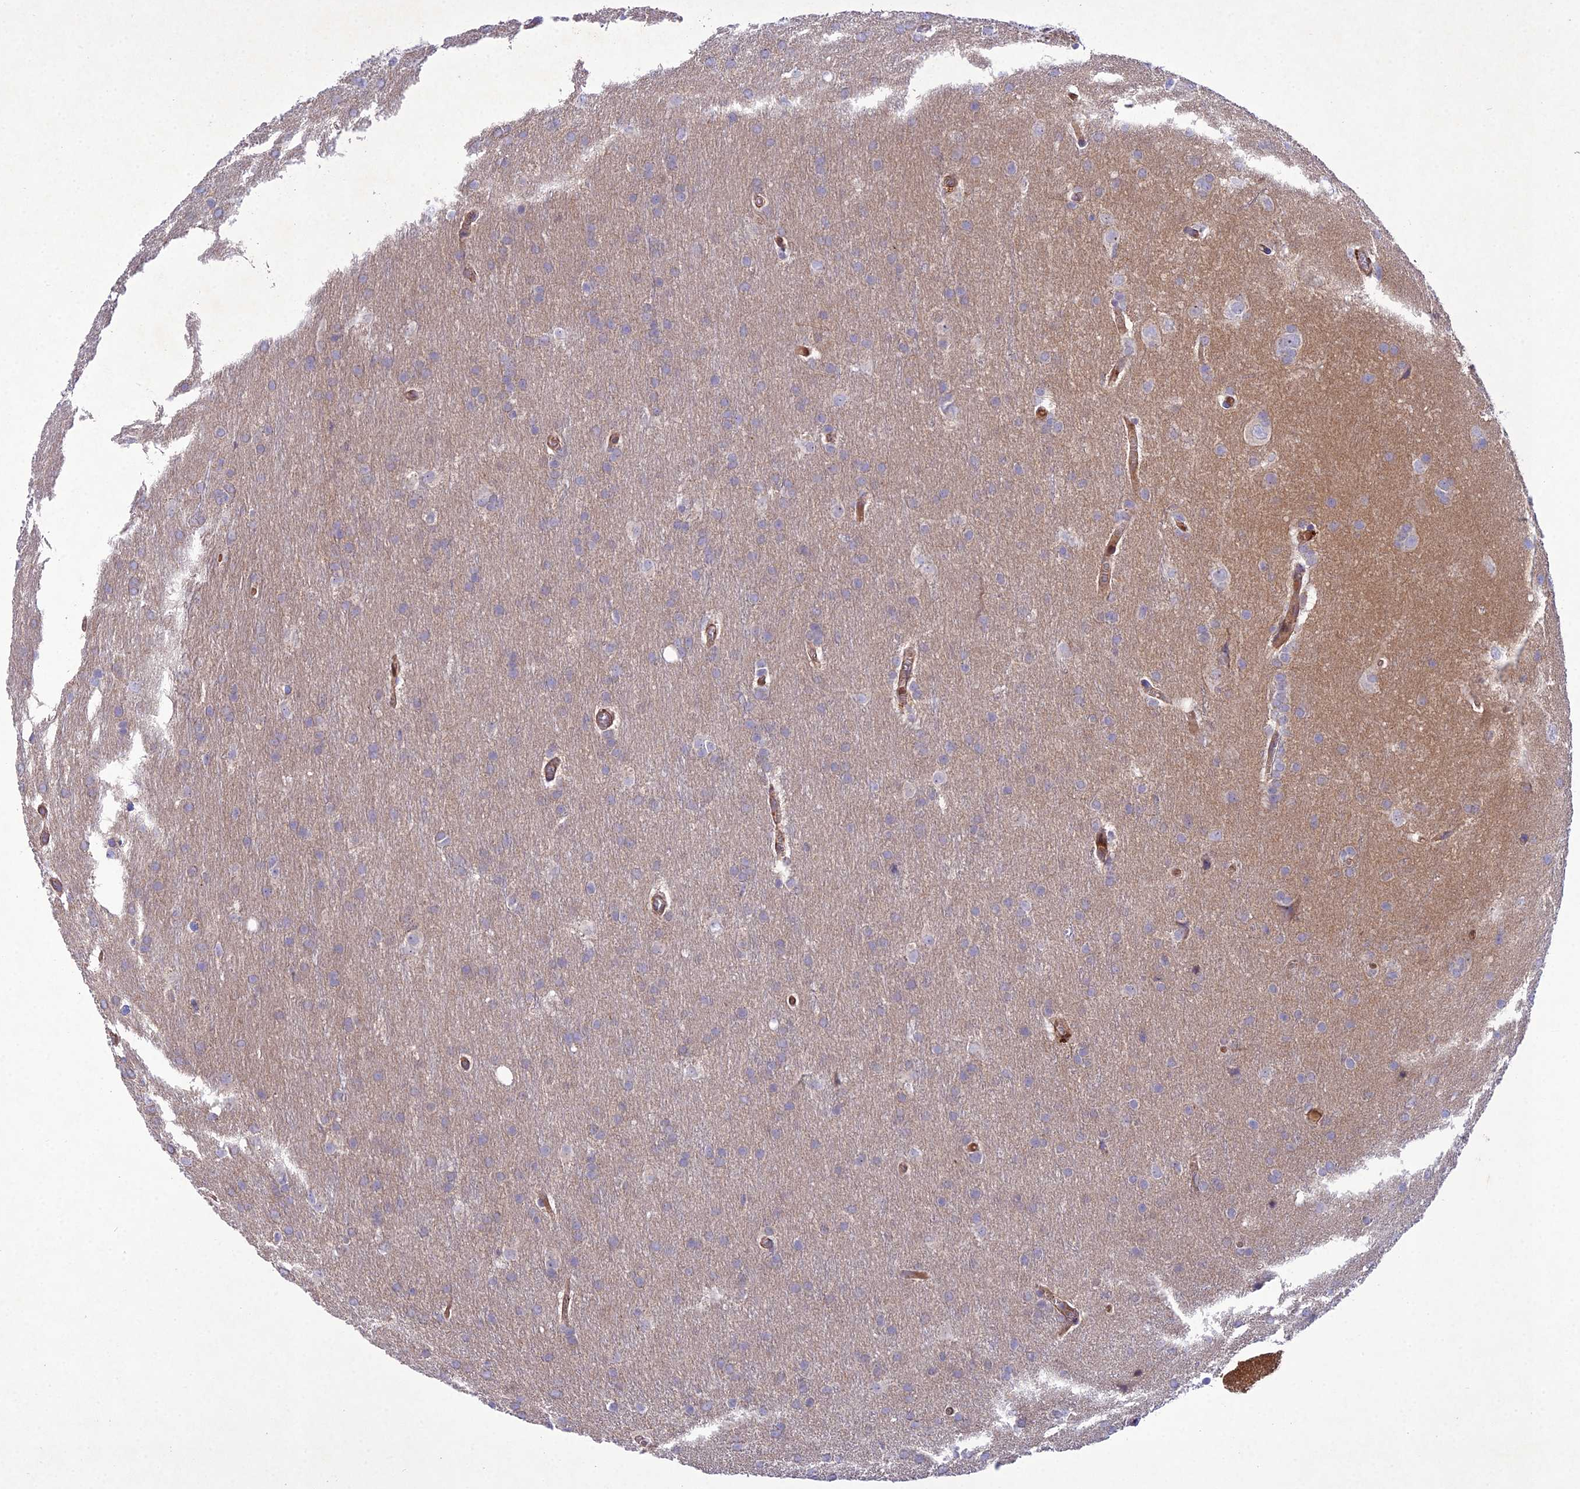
{"staining": {"intensity": "negative", "quantity": "none", "location": "none"}, "tissue": "glioma", "cell_type": "Tumor cells", "image_type": "cancer", "snomed": [{"axis": "morphology", "description": "Glioma, malignant, Low grade"}, {"axis": "topography", "description": "Brain"}], "caption": "Immunohistochemical staining of human low-grade glioma (malignant) reveals no significant positivity in tumor cells. Nuclei are stained in blue.", "gene": "RALGAPA2", "patient": {"sex": "female", "age": 32}}